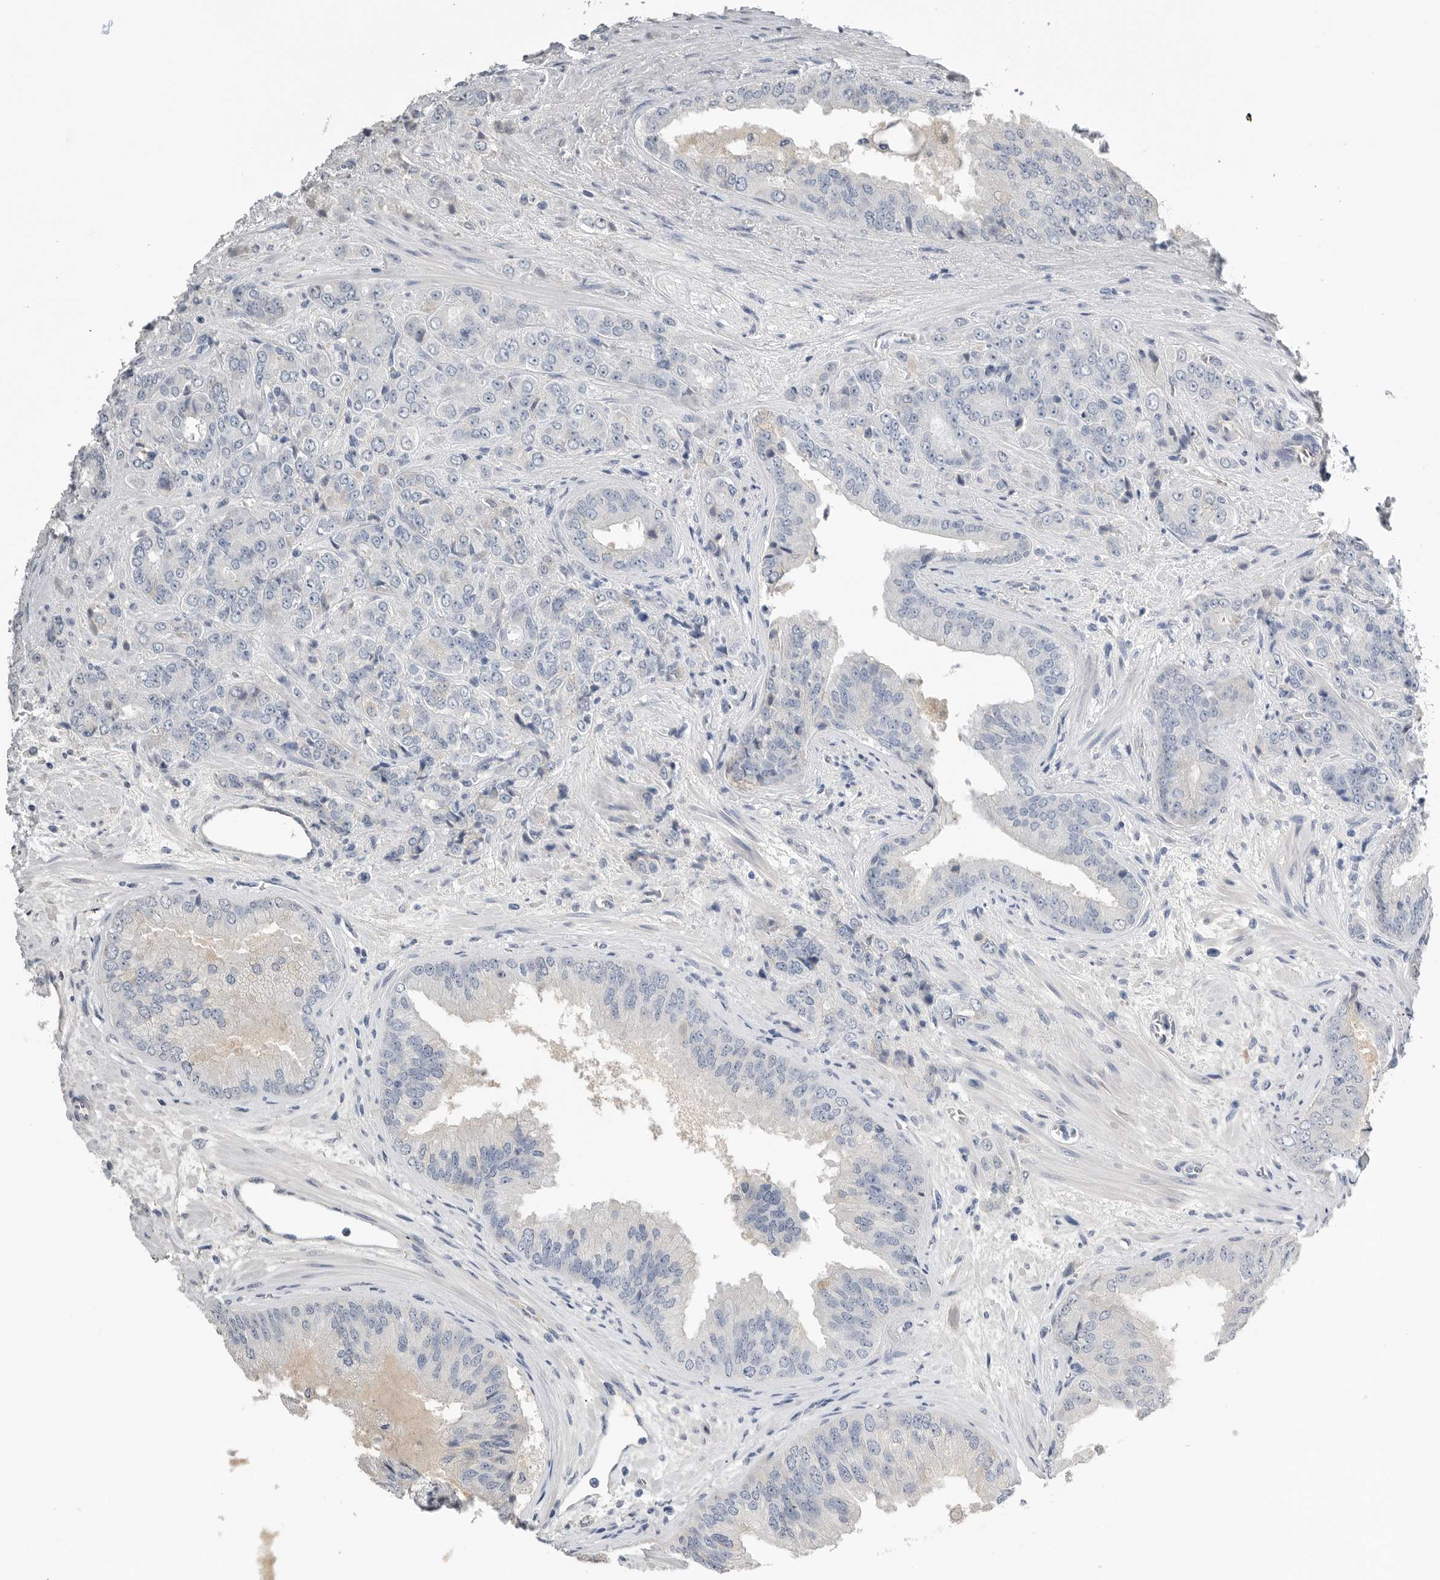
{"staining": {"intensity": "negative", "quantity": "none", "location": "none"}, "tissue": "prostate cancer", "cell_type": "Tumor cells", "image_type": "cancer", "snomed": [{"axis": "morphology", "description": "Adenocarcinoma, High grade"}, {"axis": "topography", "description": "Prostate"}], "caption": "Protein analysis of high-grade adenocarcinoma (prostate) reveals no significant positivity in tumor cells.", "gene": "FABP6", "patient": {"sex": "male", "age": 58}}